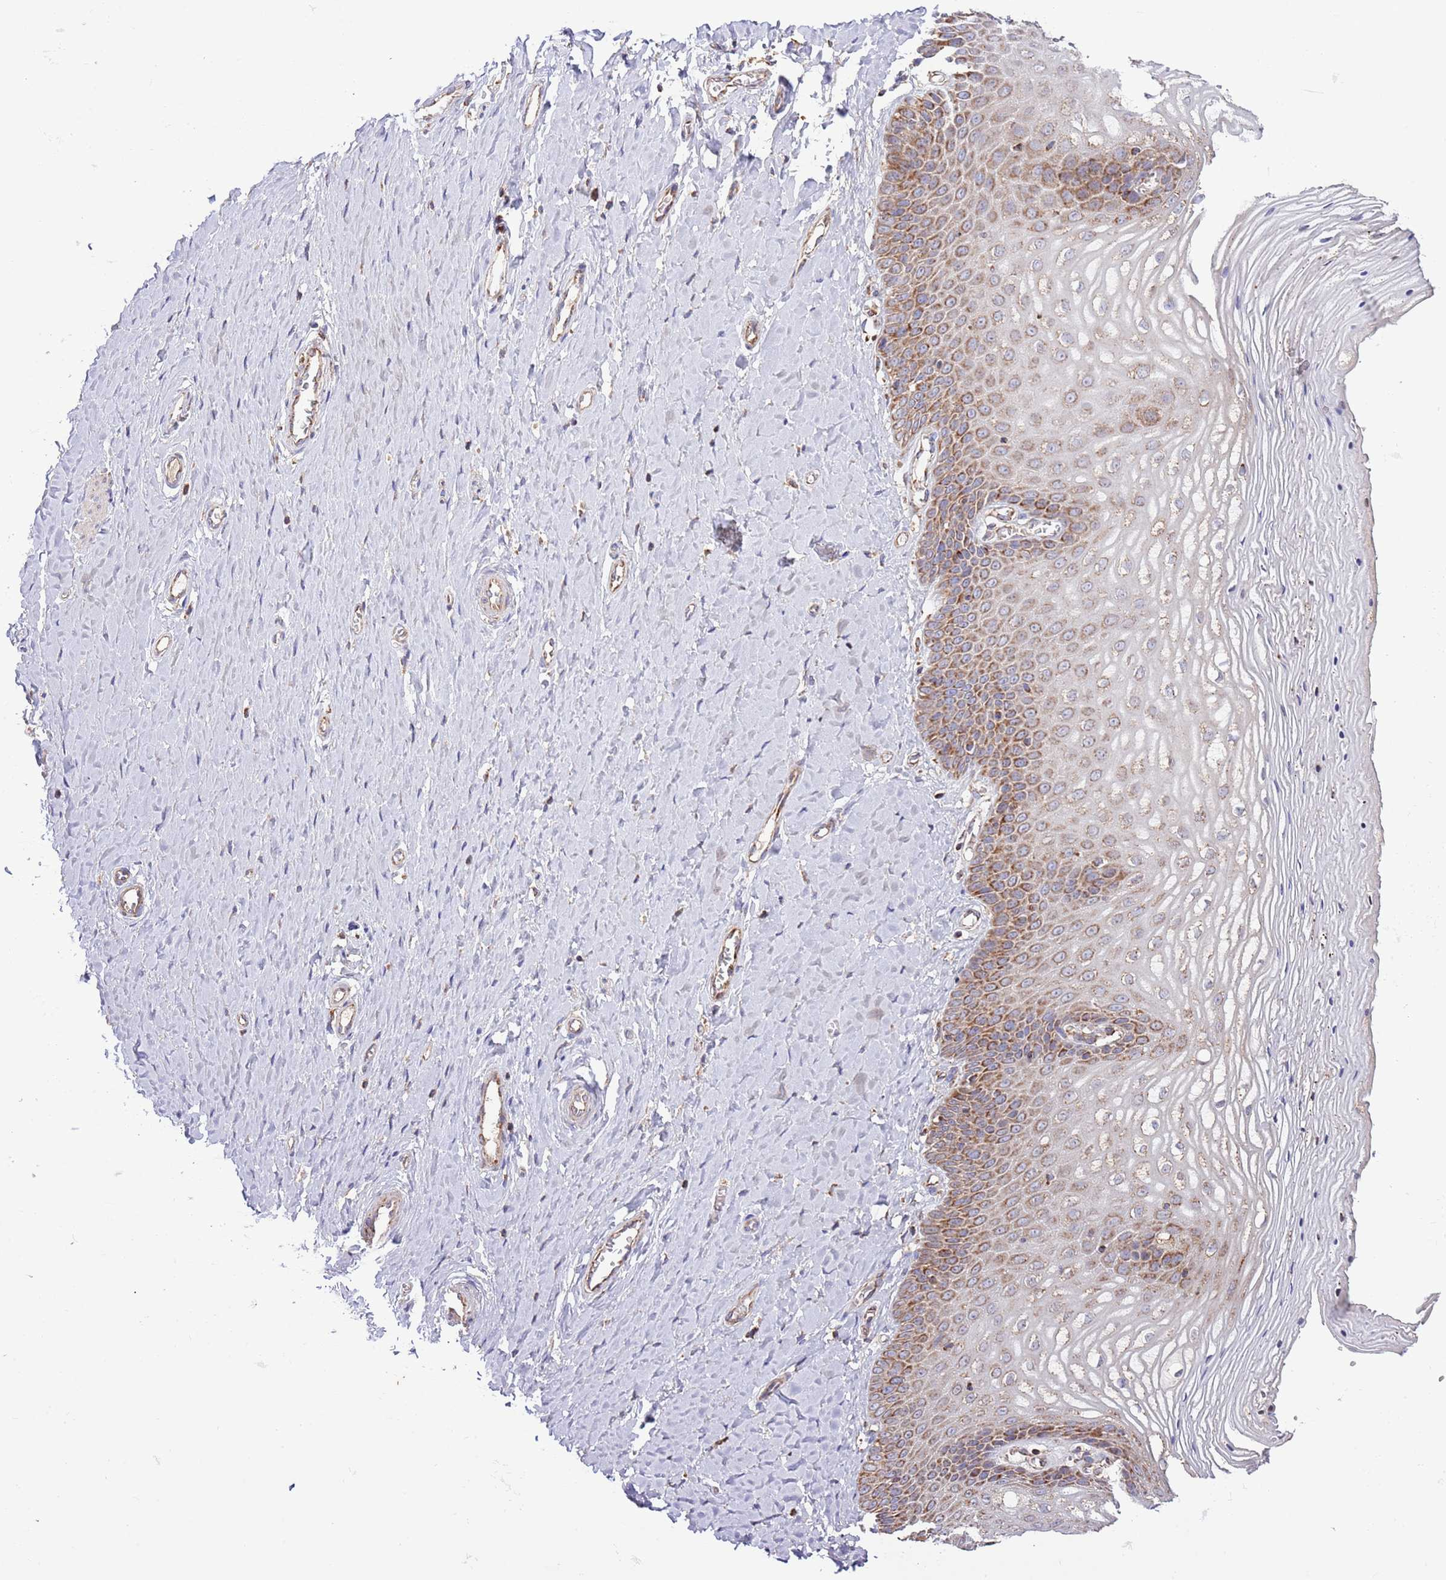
{"staining": {"intensity": "strong", "quantity": "25%-75%", "location": "cytoplasmic/membranous"}, "tissue": "vagina", "cell_type": "Squamous epithelial cells", "image_type": "normal", "snomed": [{"axis": "morphology", "description": "Normal tissue, NOS"}, {"axis": "topography", "description": "Vagina"}], "caption": "An IHC micrograph of benign tissue is shown. Protein staining in brown highlights strong cytoplasmic/membranous positivity in vagina within squamous epithelial cells. (DAB IHC with brightfield microscopy, high magnification).", "gene": "DNAJA3", "patient": {"sex": "female", "age": 65}}